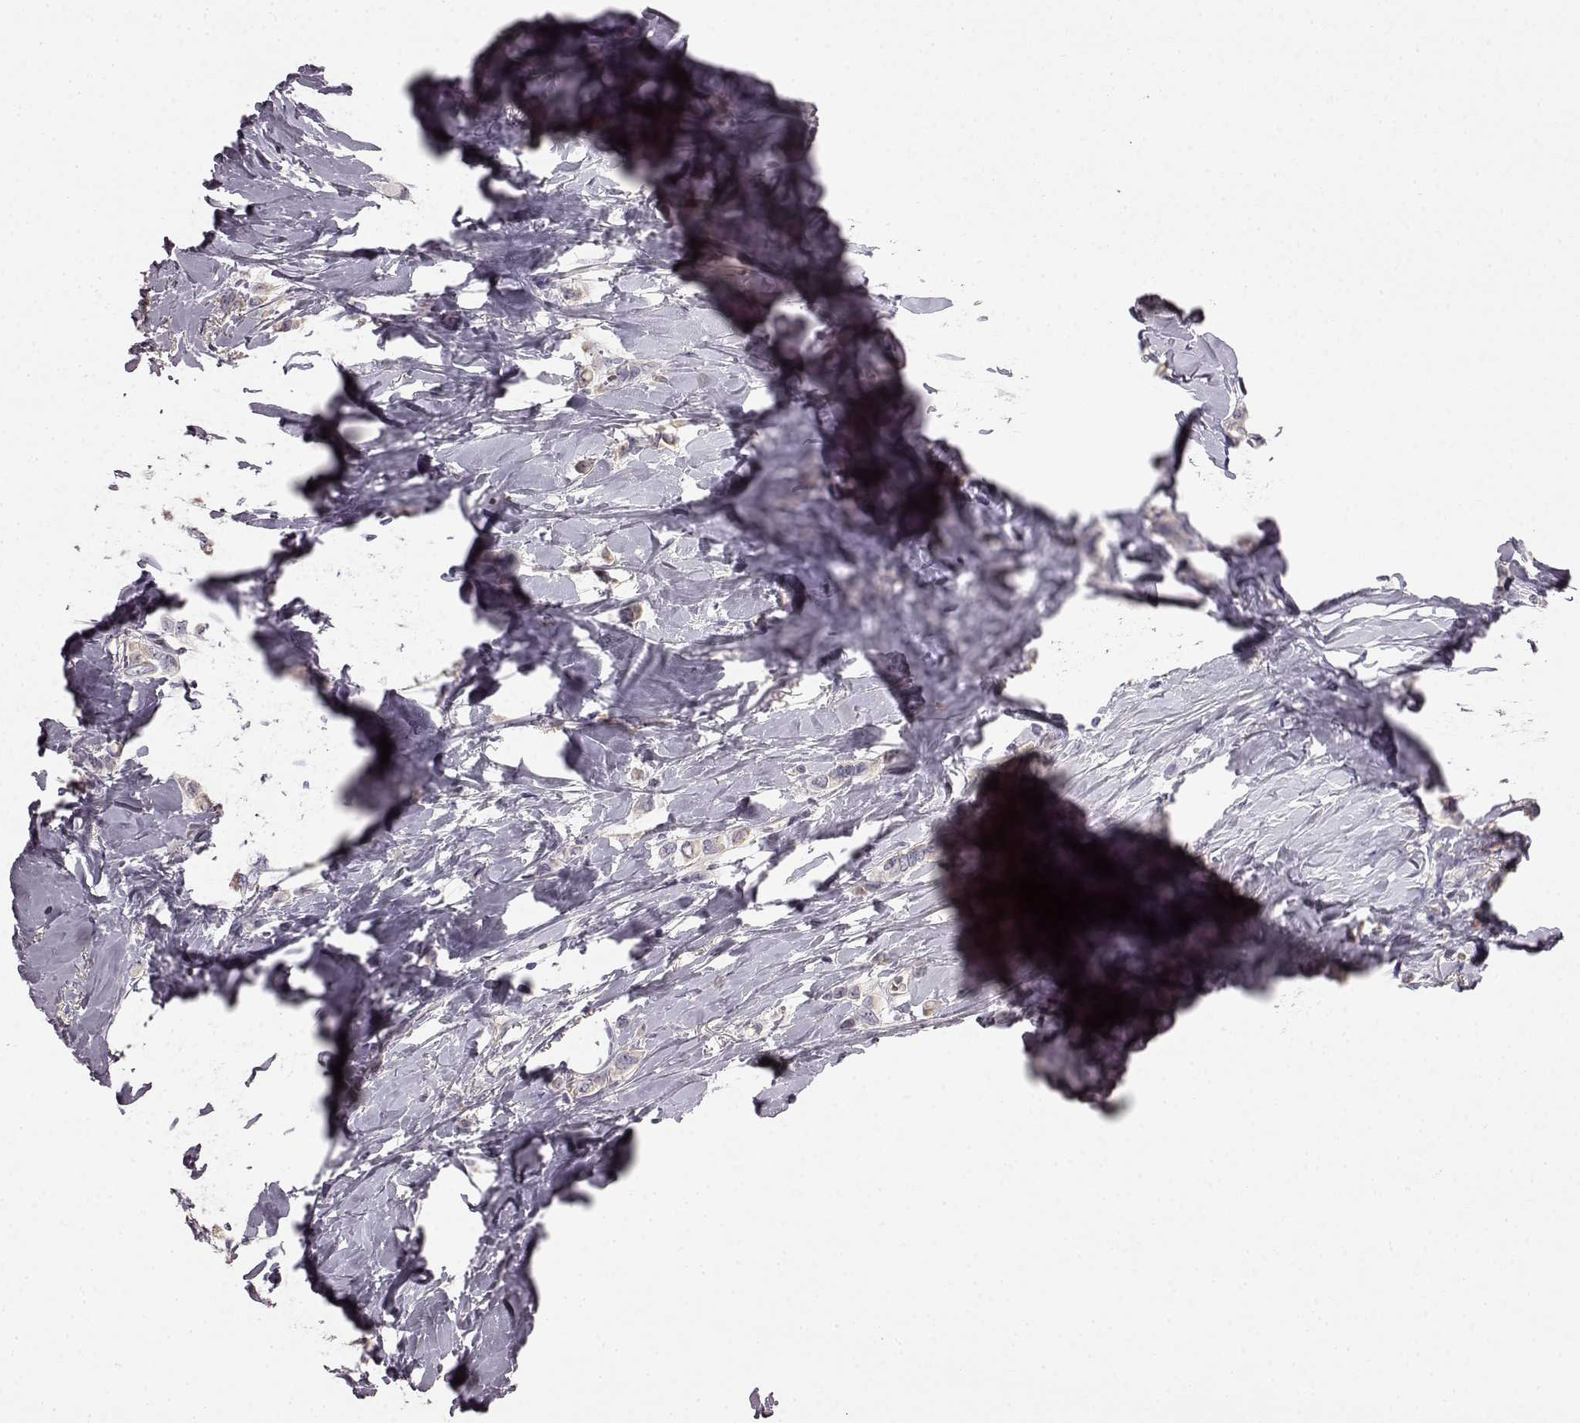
{"staining": {"intensity": "negative", "quantity": "none", "location": "none"}, "tissue": "breast cancer", "cell_type": "Tumor cells", "image_type": "cancer", "snomed": [{"axis": "morphology", "description": "Lobular carcinoma"}, {"axis": "topography", "description": "Breast"}], "caption": "An immunohistochemistry (IHC) photomicrograph of breast cancer is shown. There is no staining in tumor cells of breast cancer.", "gene": "KRT85", "patient": {"sex": "female", "age": 66}}